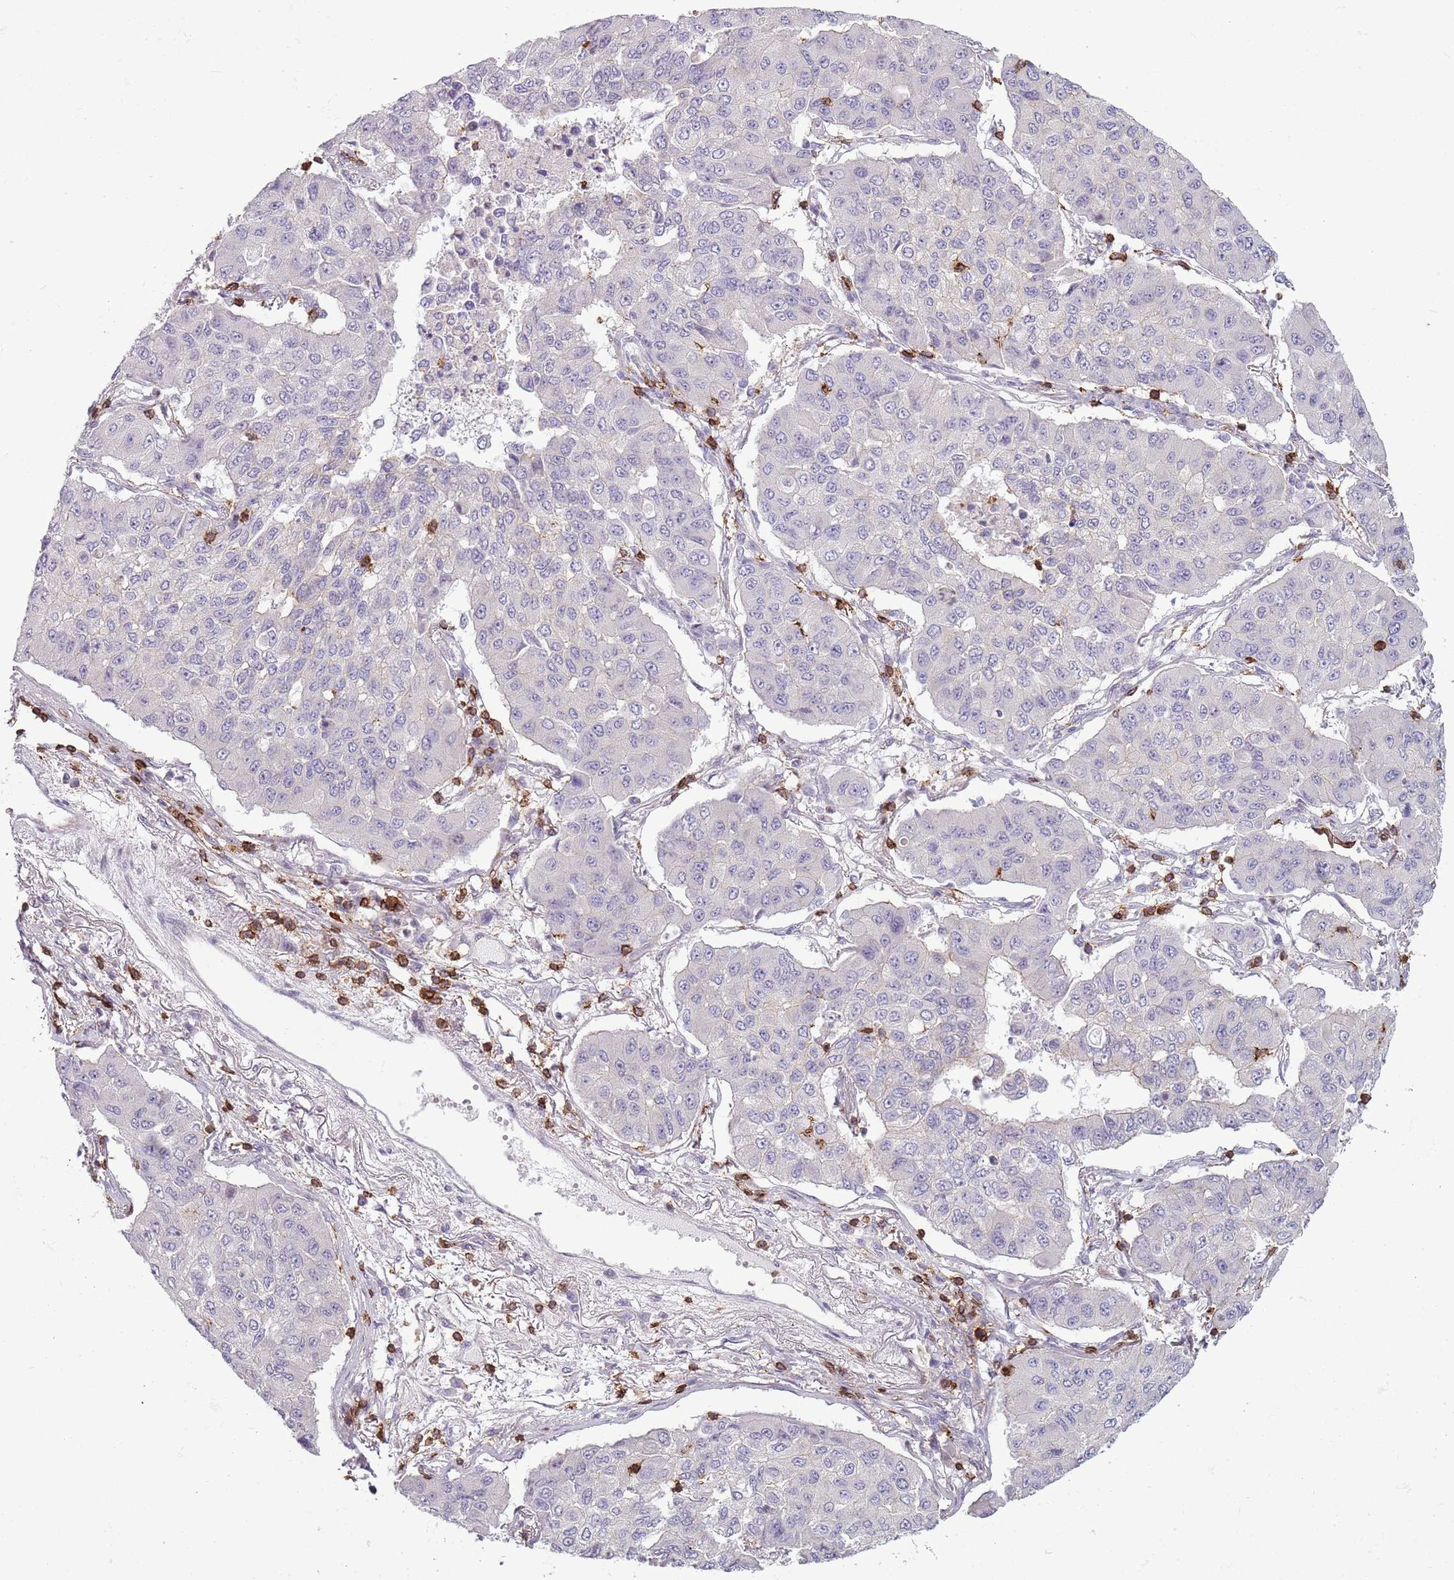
{"staining": {"intensity": "negative", "quantity": "none", "location": "none"}, "tissue": "lung cancer", "cell_type": "Tumor cells", "image_type": "cancer", "snomed": [{"axis": "morphology", "description": "Squamous cell carcinoma, NOS"}, {"axis": "topography", "description": "Lung"}], "caption": "Immunohistochemistry of human lung squamous cell carcinoma exhibits no positivity in tumor cells.", "gene": "ZNF583", "patient": {"sex": "male", "age": 74}}